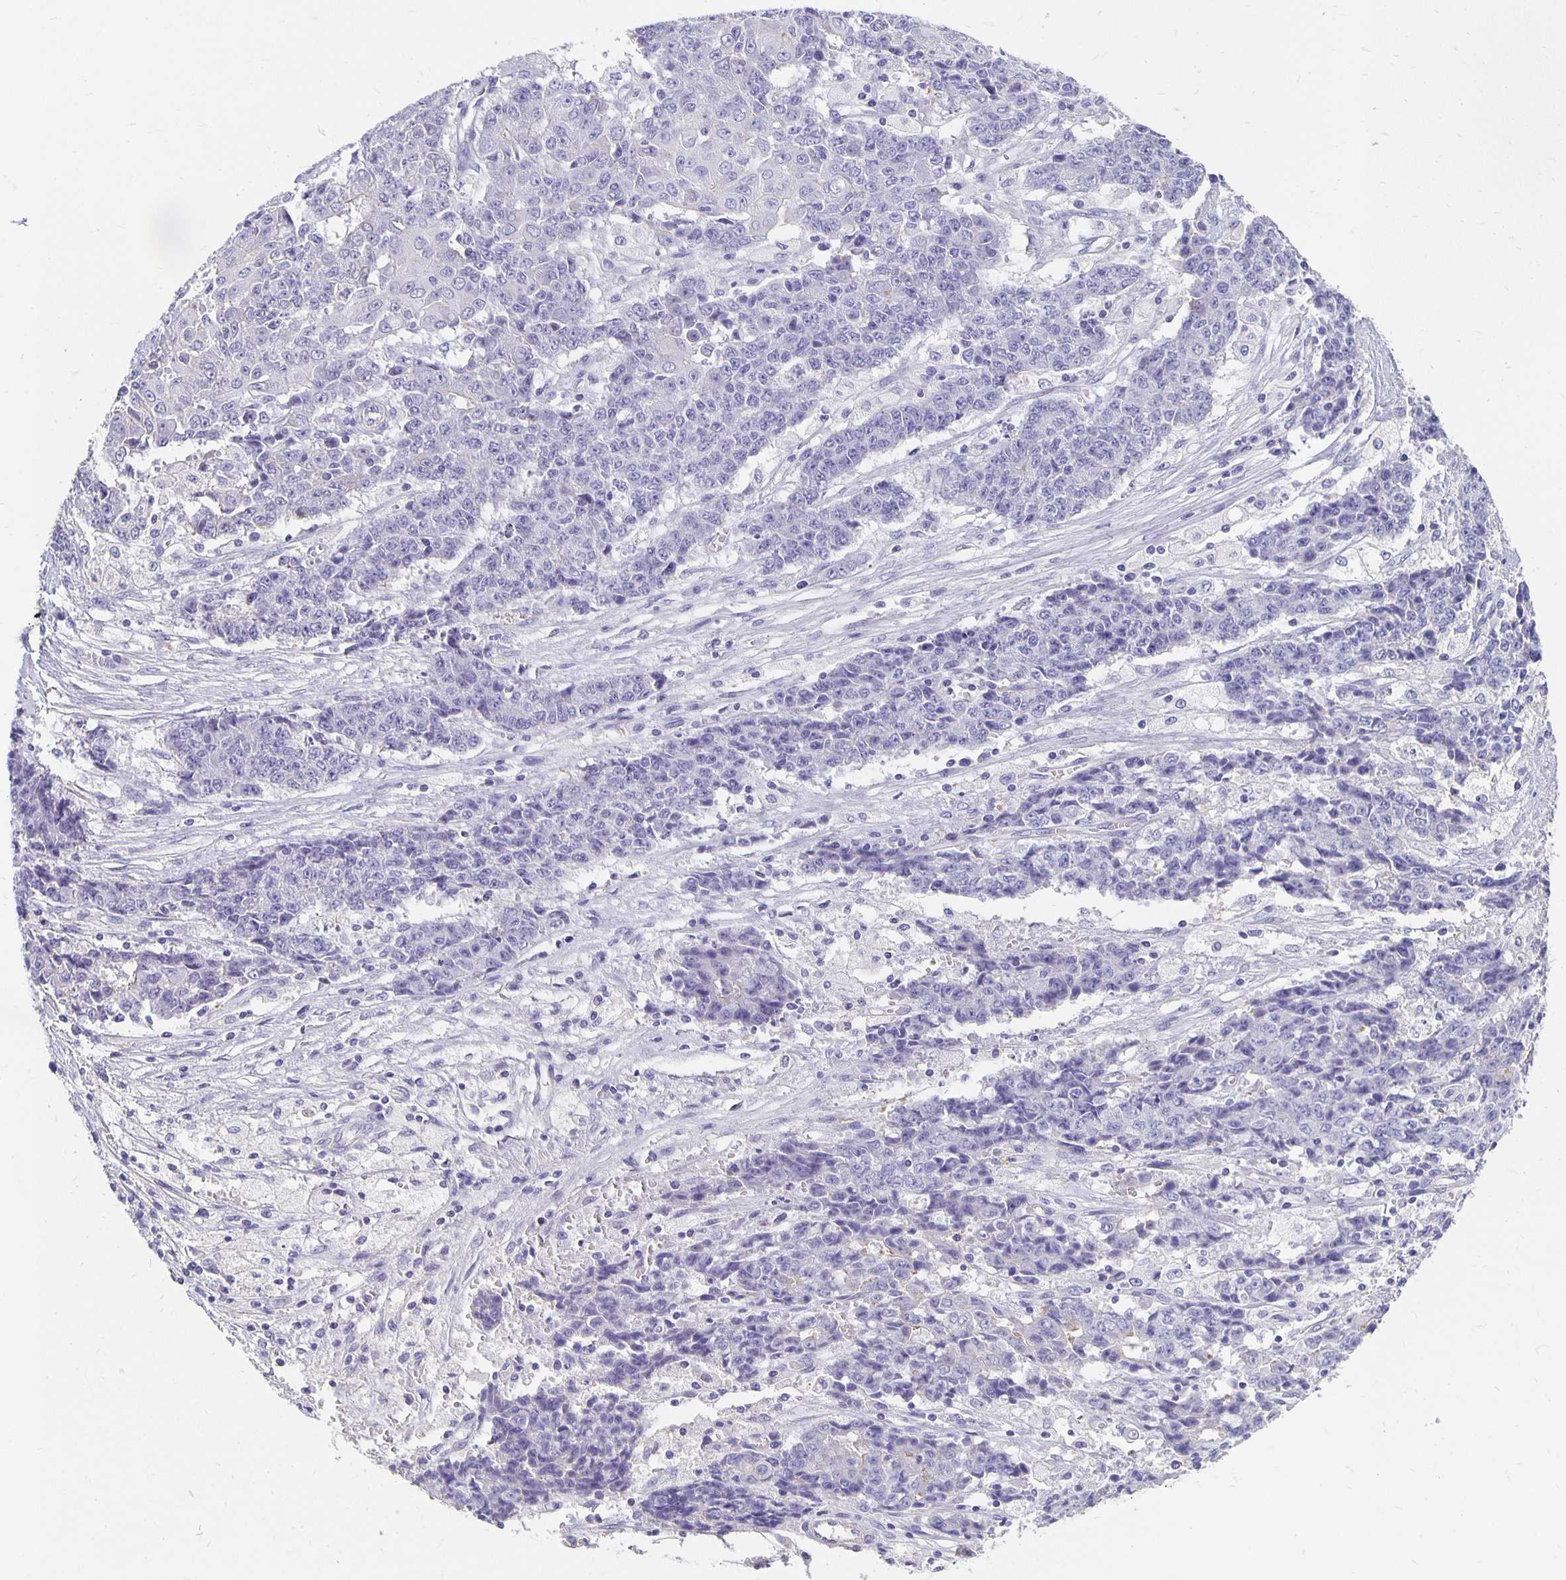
{"staining": {"intensity": "negative", "quantity": "none", "location": "none"}, "tissue": "ovarian cancer", "cell_type": "Tumor cells", "image_type": "cancer", "snomed": [{"axis": "morphology", "description": "Carcinoma, endometroid"}, {"axis": "topography", "description": "Ovary"}], "caption": "DAB (3,3'-diaminobenzidine) immunohistochemical staining of ovarian endometroid carcinoma displays no significant staining in tumor cells.", "gene": "APOB", "patient": {"sex": "female", "age": 42}}